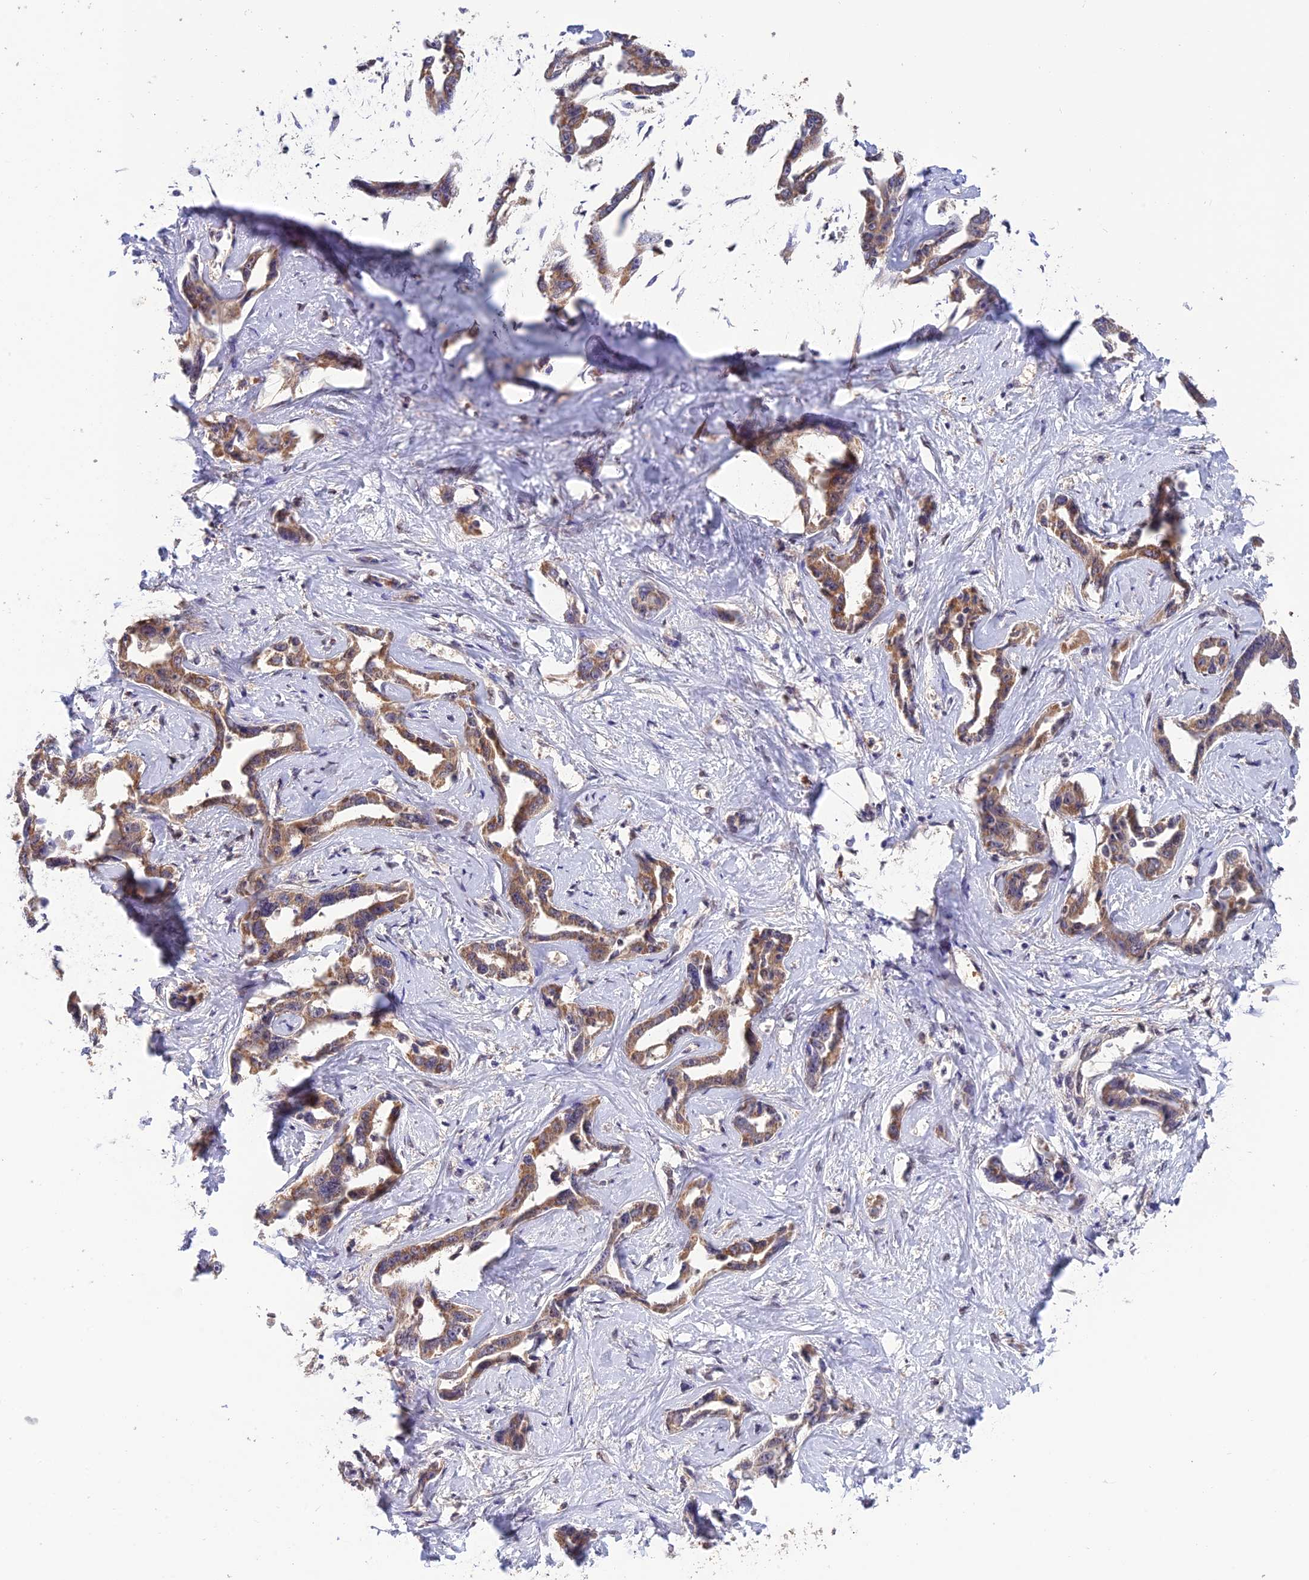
{"staining": {"intensity": "moderate", "quantity": ">75%", "location": "cytoplasmic/membranous"}, "tissue": "liver cancer", "cell_type": "Tumor cells", "image_type": "cancer", "snomed": [{"axis": "morphology", "description": "Cholangiocarcinoma"}, {"axis": "topography", "description": "Liver"}], "caption": "Tumor cells reveal moderate cytoplasmic/membranous staining in about >75% of cells in cholangiocarcinoma (liver).", "gene": "MNS1", "patient": {"sex": "male", "age": 59}}